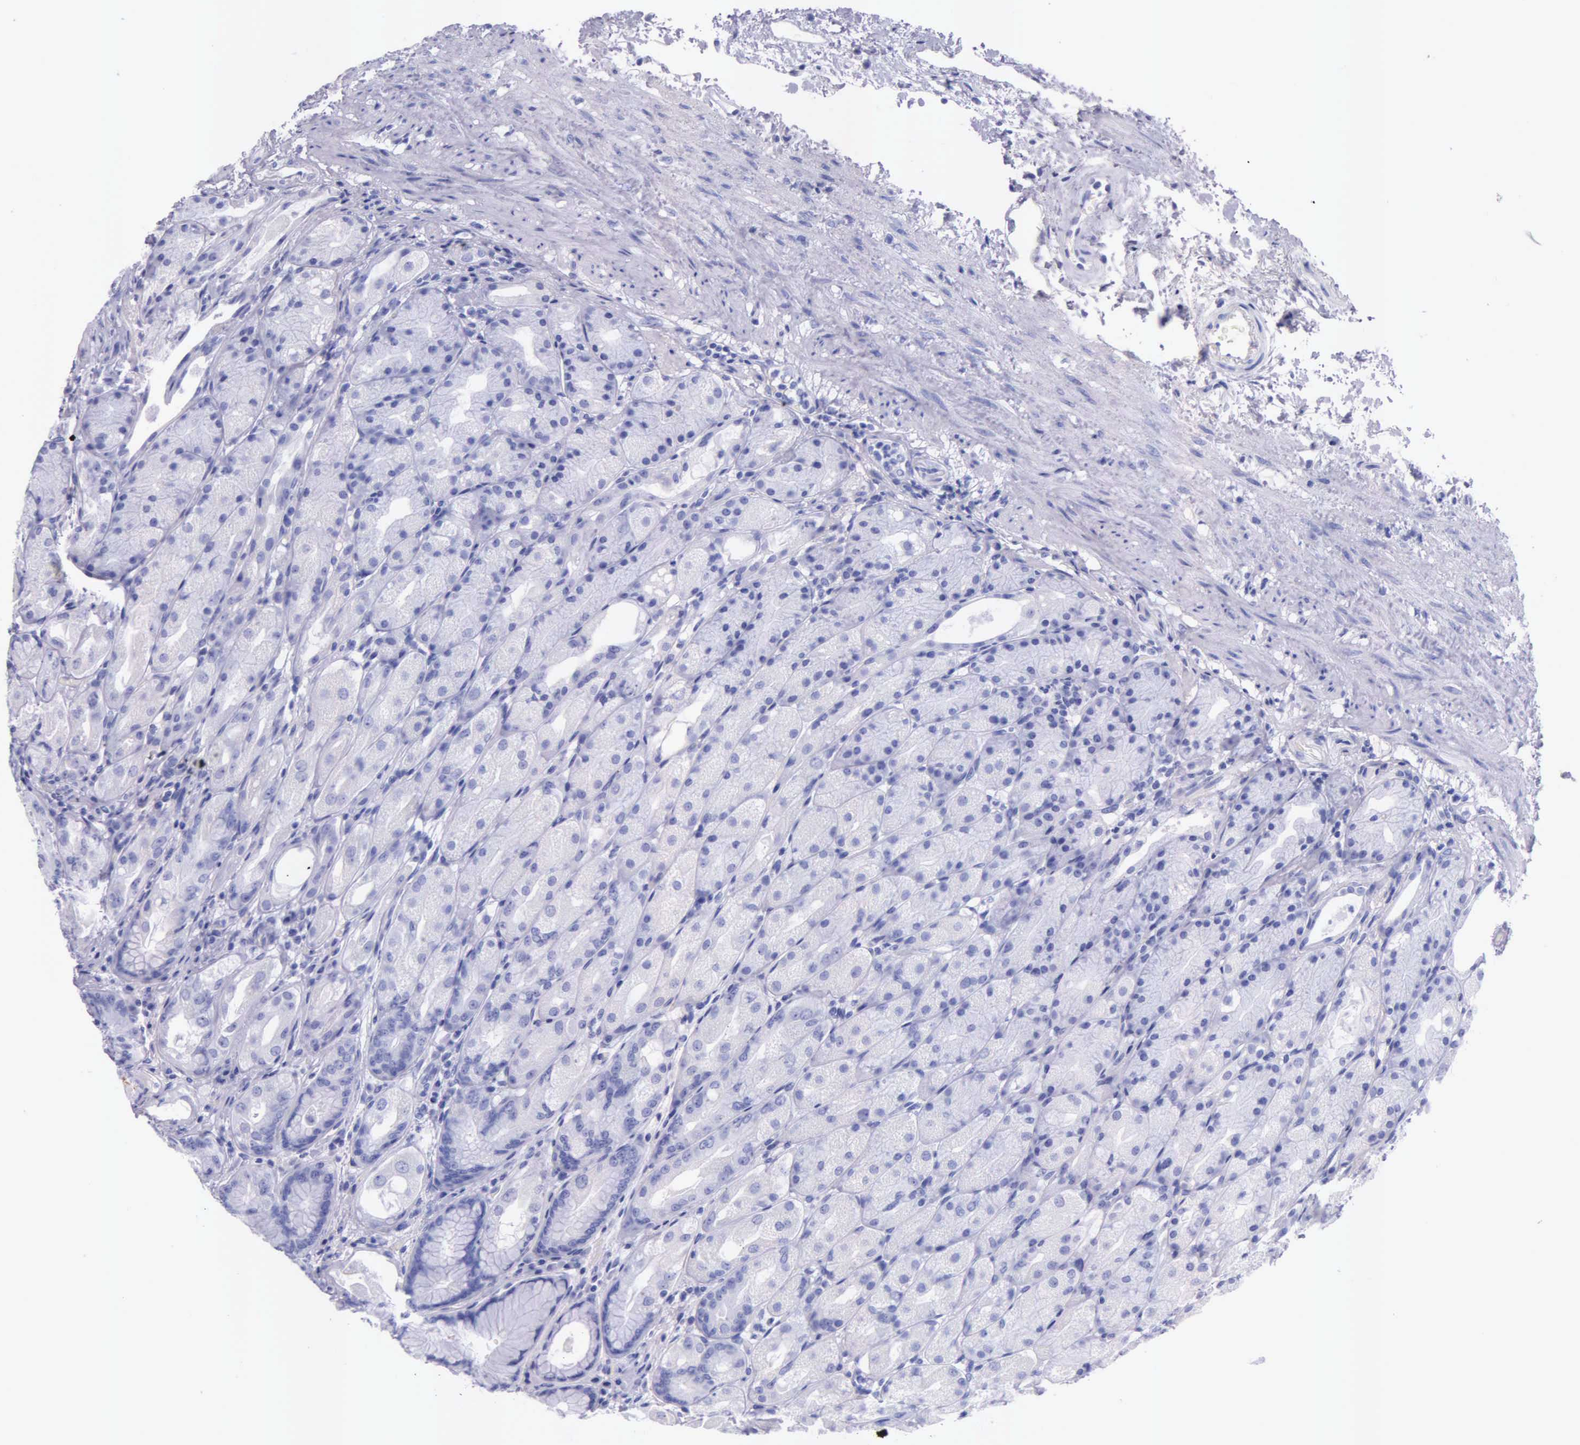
{"staining": {"intensity": "negative", "quantity": "none", "location": "none"}, "tissue": "stomach", "cell_type": "Glandular cells", "image_type": "normal", "snomed": [{"axis": "morphology", "description": "Normal tissue, NOS"}, {"axis": "topography", "description": "Stomach, upper"}], "caption": "Immunohistochemistry histopathology image of normal human stomach stained for a protein (brown), which exhibits no staining in glandular cells.", "gene": "KLK2", "patient": {"sex": "female", "age": 75}}